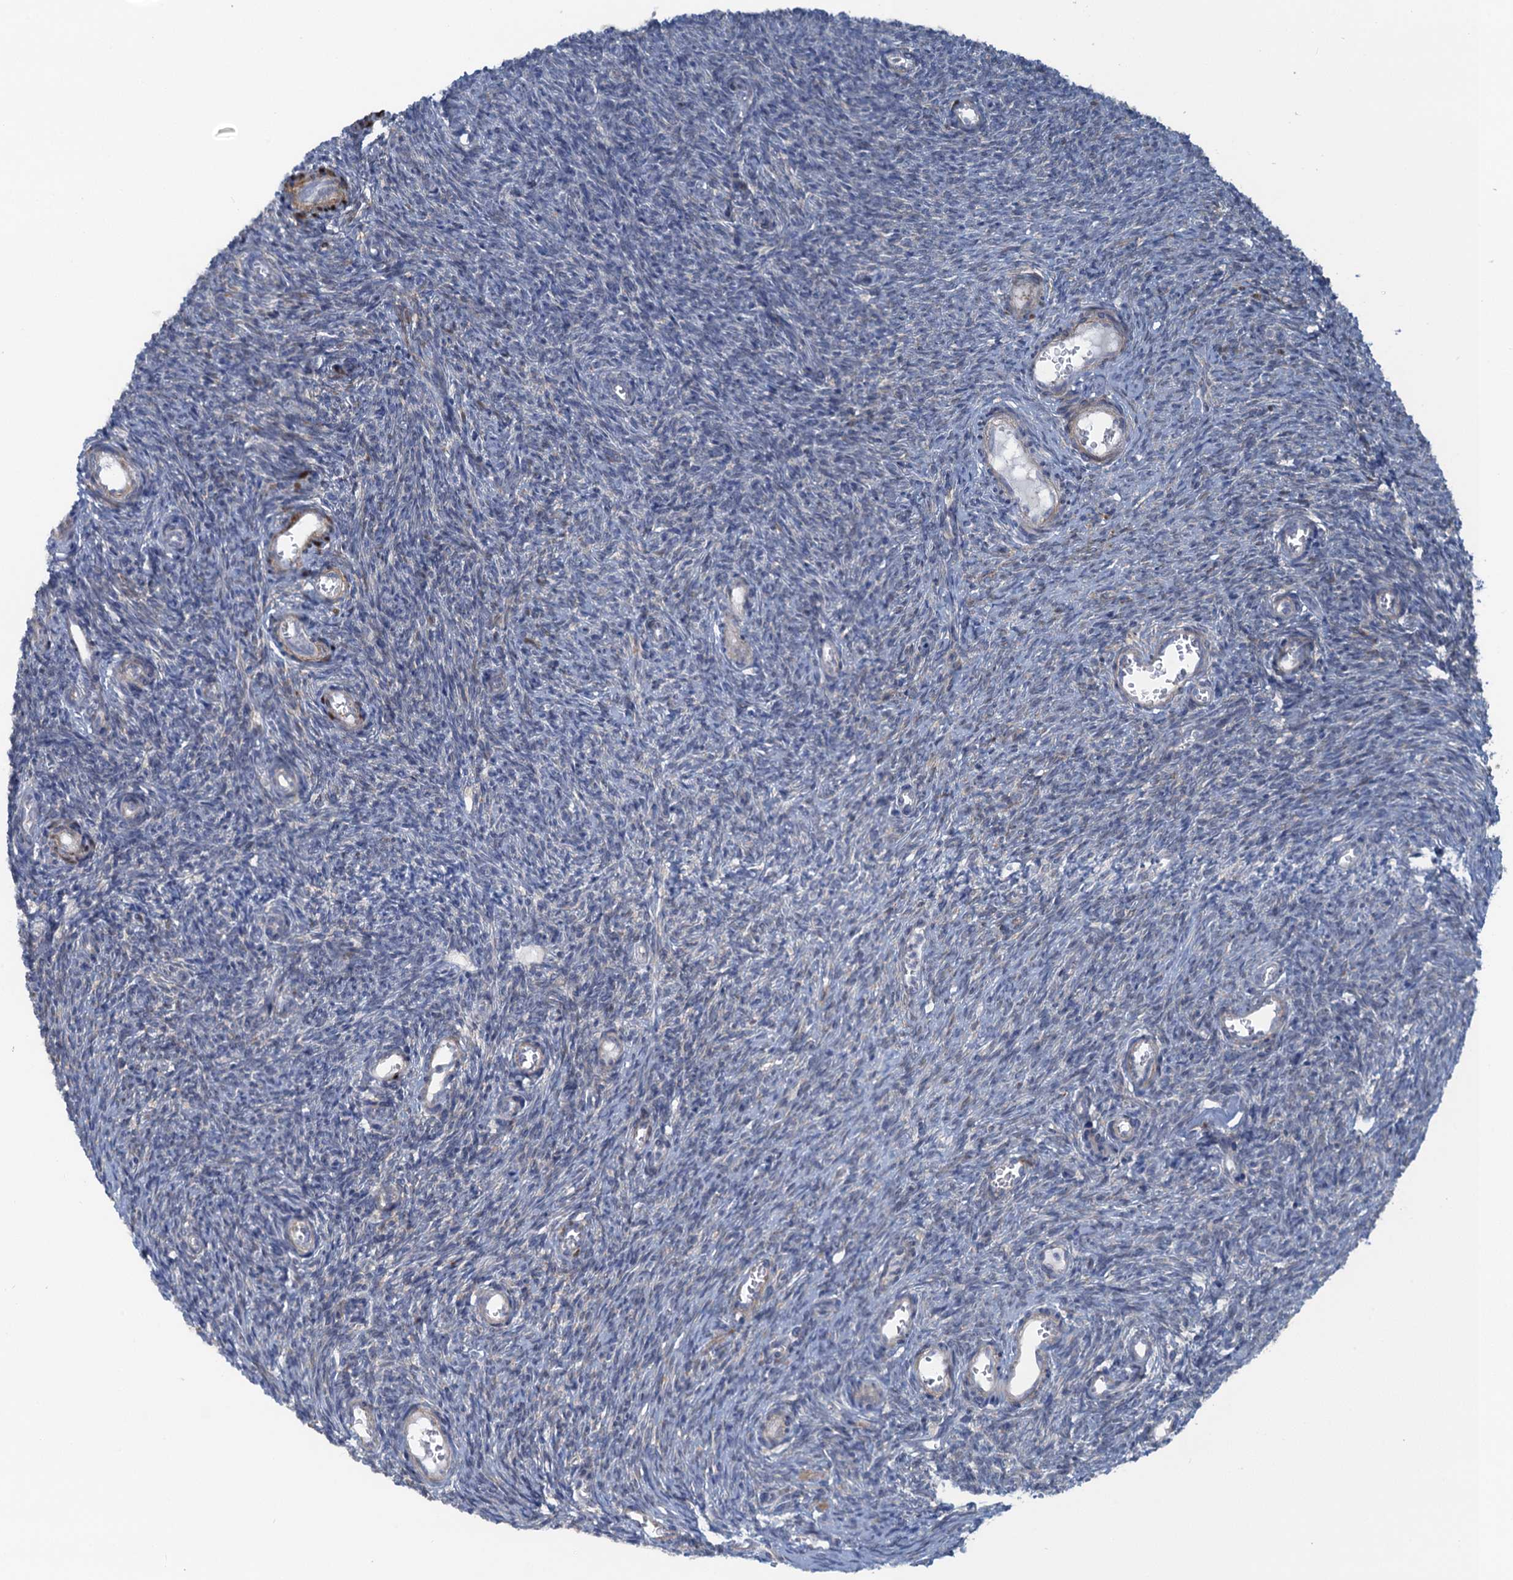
{"staining": {"intensity": "negative", "quantity": "none", "location": "none"}, "tissue": "ovary", "cell_type": "Ovarian stroma cells", "image_type": "normal", "snomed": [{"axis": "morphology", "description": "Normal tissue, NOS"}, {"axis": "topography", "description": "Ovary"}], "caption": "The IHC photomicrograph has no significant expression in ovarian stroma cells of ovary. Nuclei are stained in blue.", "gene": "POGLUT3", "patient": {"sex": "female", "age": 44}}